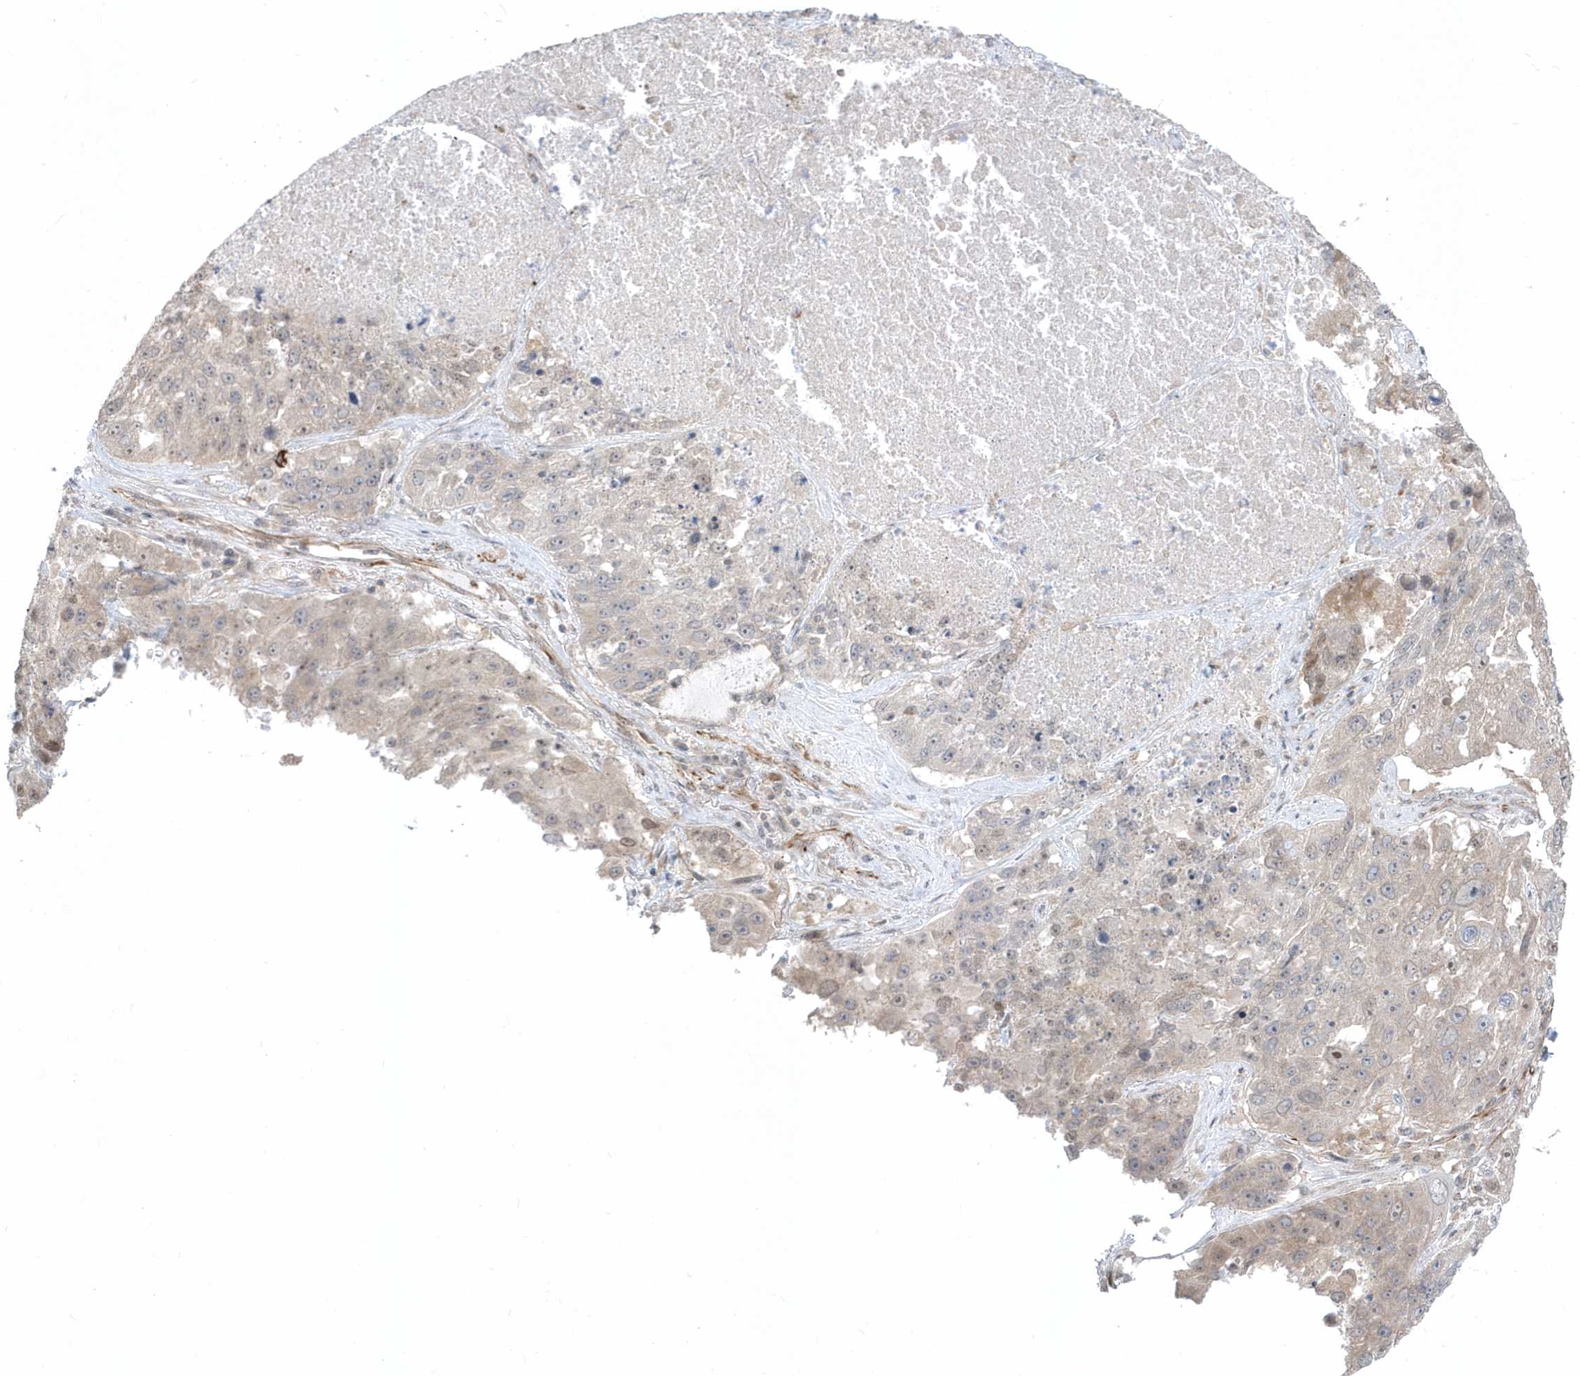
{"staining": {"intensity": "negative", "quantity": "none", "location": "none"}, "tissue": "lung cancer", "cell_type": "Tumor cells", "image_type": "cancer", "snomed": [{"axis": "morphology", "description": "Squamous cell carcinoma, NOS"}, {"axis": "topography", "description": "Lung"}], "caption": "Human lung cancer stained for a protein using immunohistochemistry exhibits no positivity in tumor cells.", "gene": "DHX57", "patient": {"sex": "male", "age": 61}}